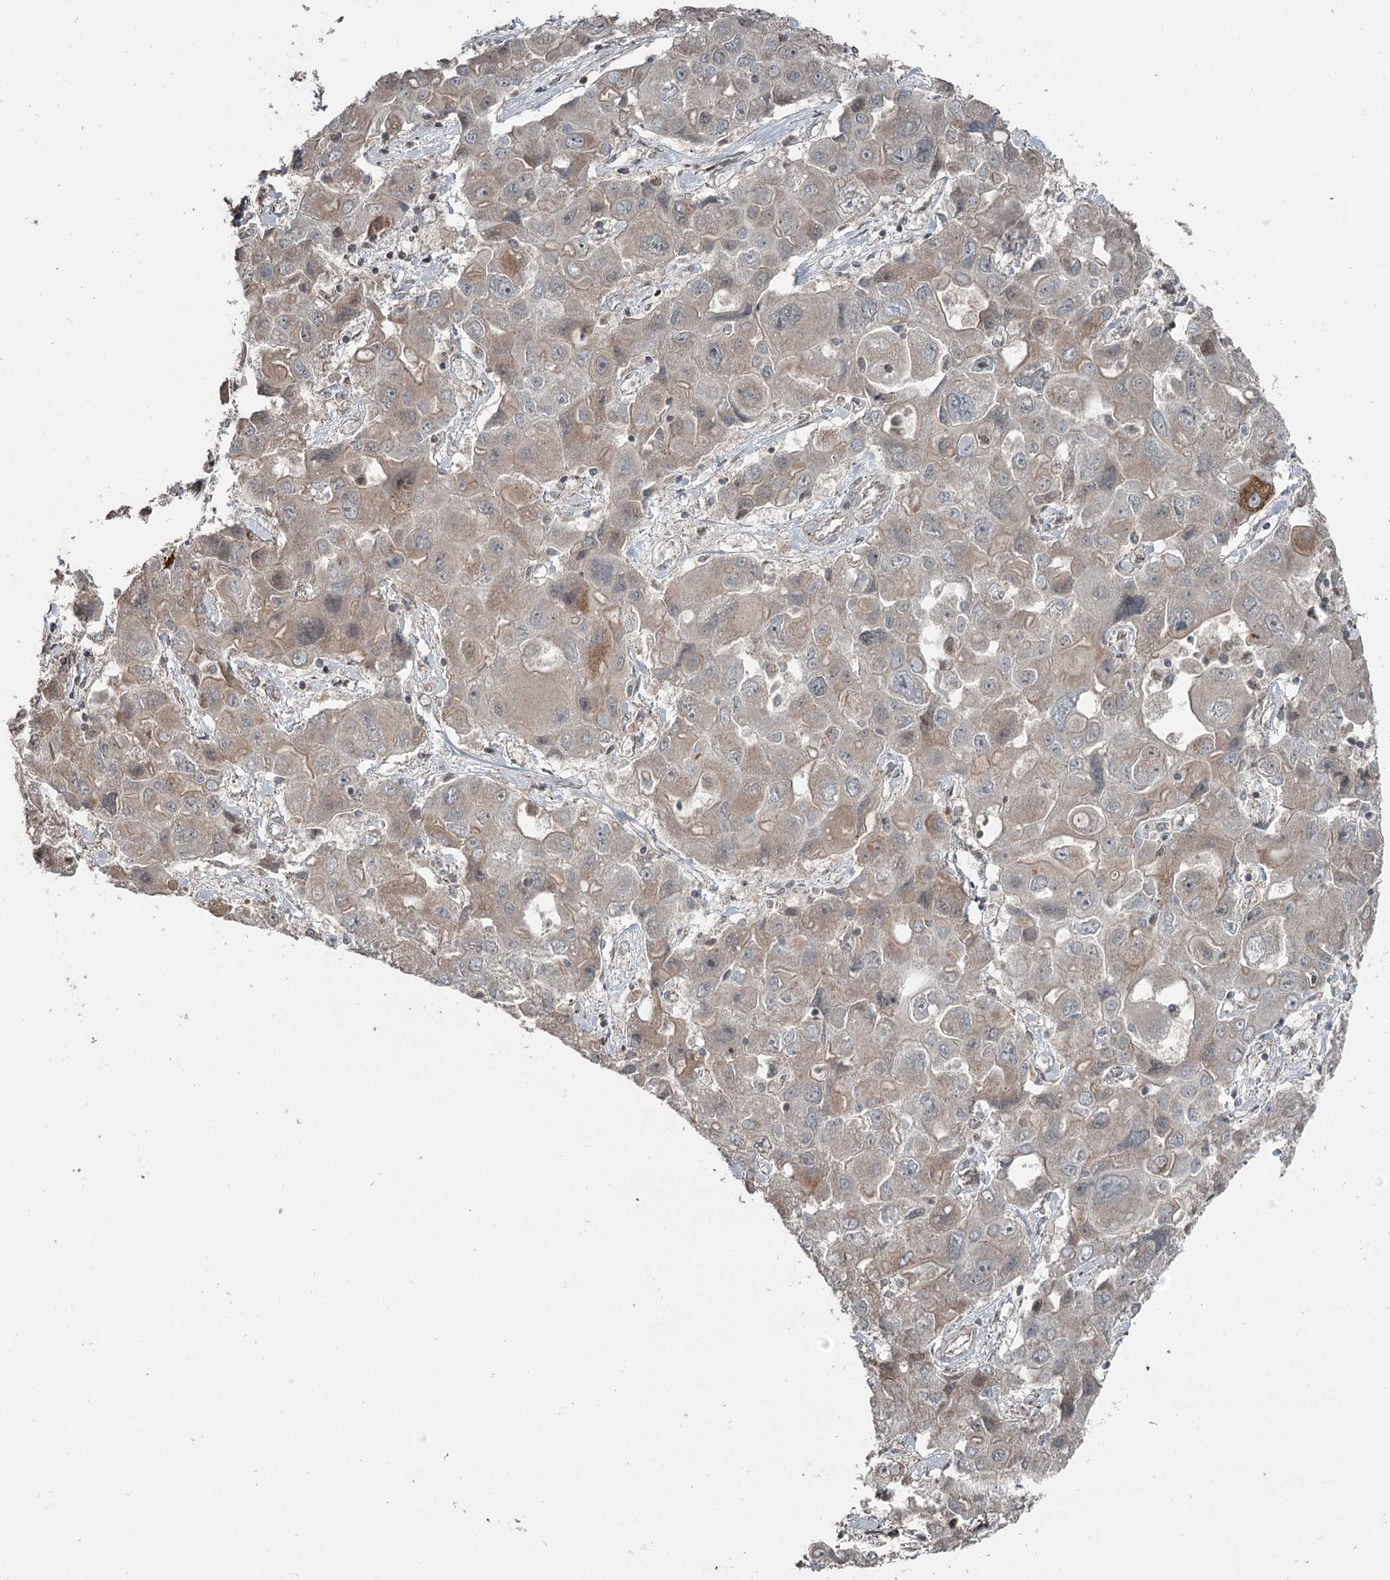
{"staining": {"intensity": "weak", "quantity": "25%-75%", "location": "cytoplasmic/membranous"}, "tissue": "liver cancer", "cell_type": "Tumor cells", "image_type": "cancer", "snomed": [{"axis": "morphology", "description": "Cholangiocarcinoma"}, {"axis": "topography", "description": "Liver"}], "caption": "Immunohistochemical staining of human liver cancer (cholangiocarcinoma) demonstrates low levels of weak cytoplasmic/membranous protein positivity in about 25%-75% of tumor cells. Immunohistochemistry (ihc) stains the protein of interest in brown and the nuclei are stained blue.", "gene": "RASSF8", "patient": {"sex": "male", "age": 67}}